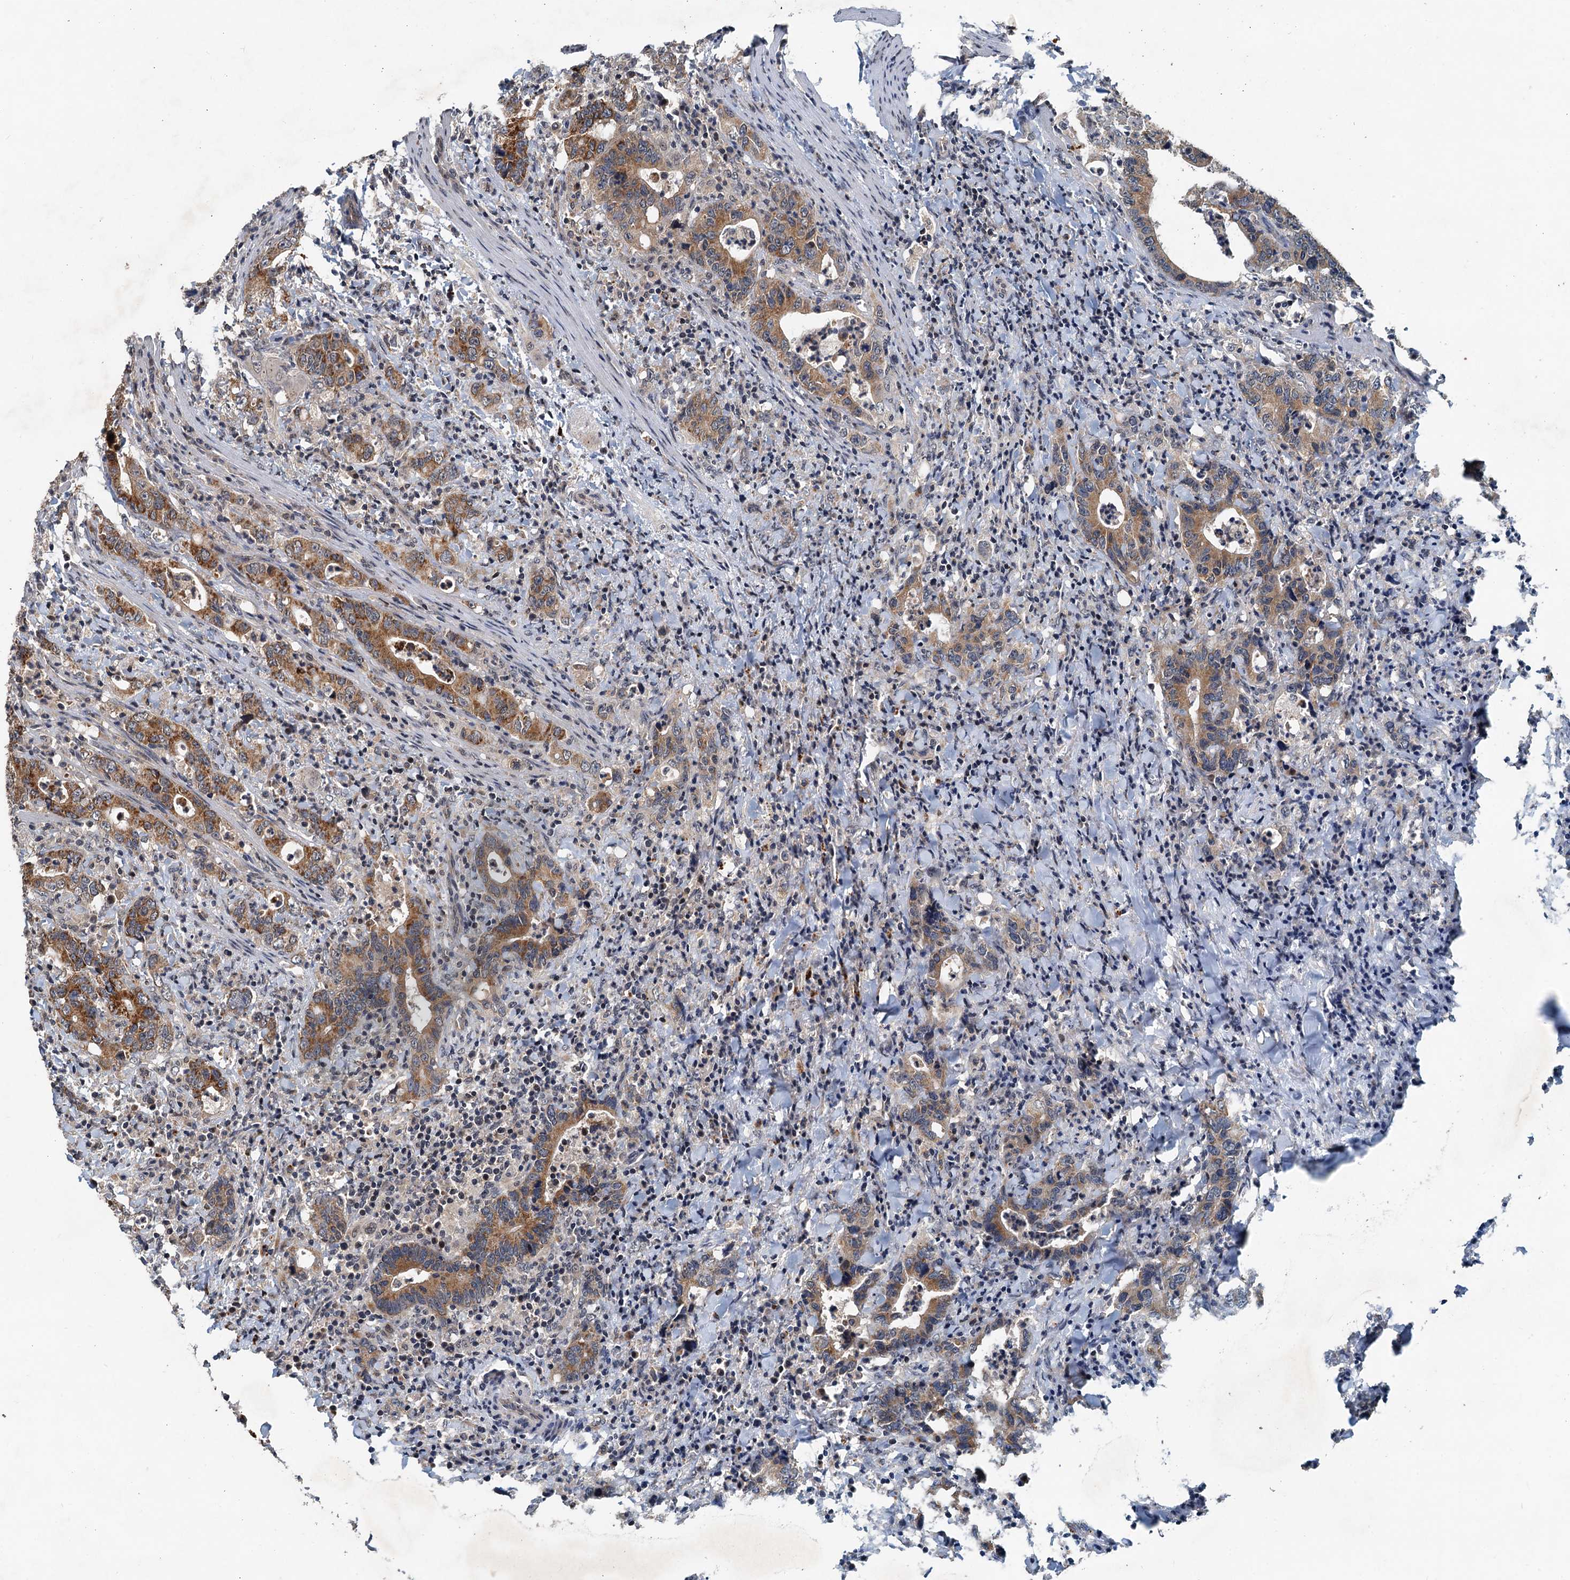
{"staining": {"intensity": "moderate", "quantity": ">75%", "location": "cytoplasmic/membranous"}, "tissue": "colorectal cancer", "cell_type": "Tumor cells", "image_type": "cancer", "snomed": [{"axis": "morphology", "description": "Adenocarcinoma, NOS"}, {"axis": "topography", "description": "Colon"}], "caption": "Human adenocarcinoma (colorectal) stained with a protein marker shows moderate staining in tumor cells.", "gene": "CEP68", "patient": {"sex": "female", "age": 75}}